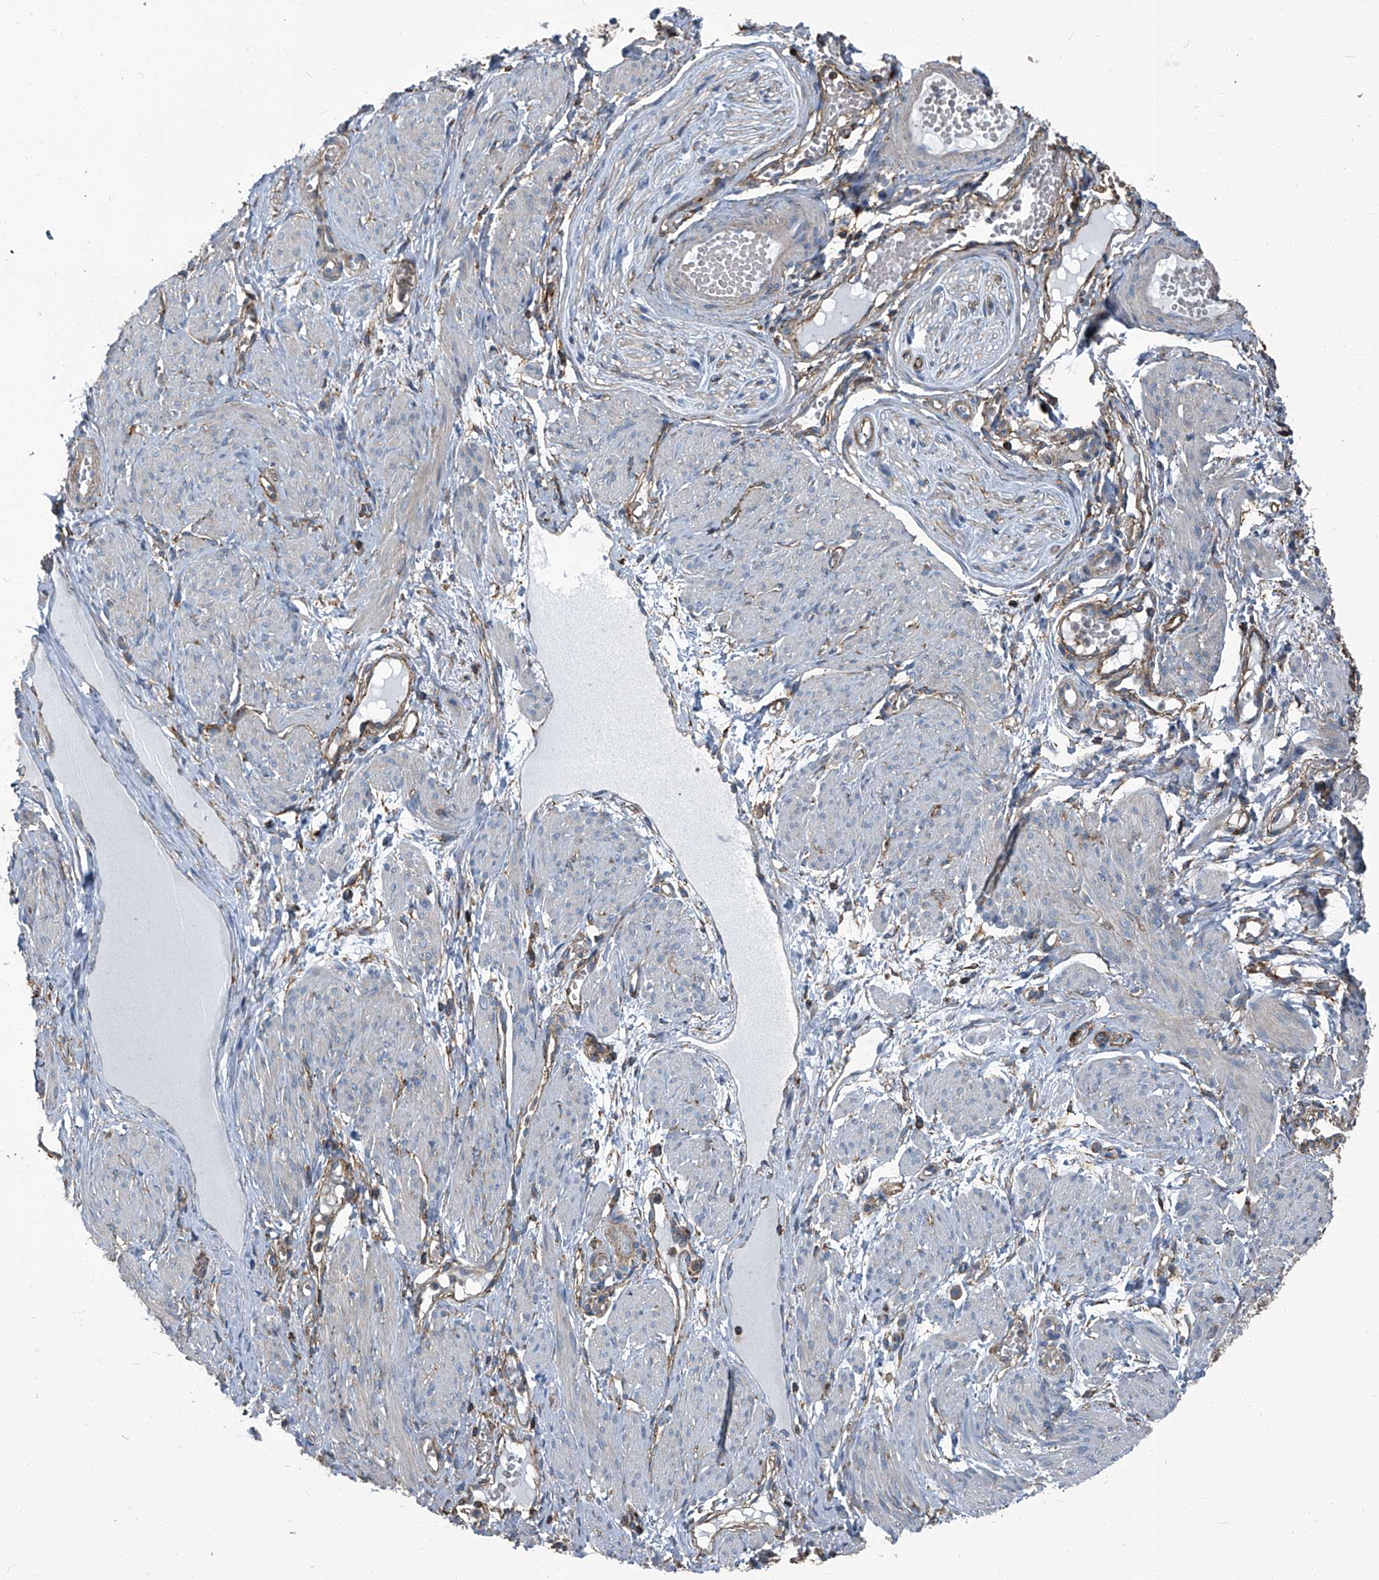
{"staining": {"intensity": "moderate", "quantity": ">75%", "location": "cytoplasmic/membranous"}, "tissue": "adipose tissue", "cell_type": "Adipocytes", "image_type": "normal", "snomed": [{"axis": "morphology", "description": "Normal tissue, NOS"}, {"axis": "topography", "description": "Smooth muscle"}, {"axis": "topography", "description": "Peripheral nerve tissue"}], "caption": "IHC histopathology image of normal adipose tissue: adipose tissue stained using IHC displays medium levels of moderate protein expression localized specifically in the cytoplasmic/membranous of adipocytes, appearing as a cytoplasmic/membranous brown color.", "gene": "SEPTIN7", "patient": {"sex": "female", "age": 39}}